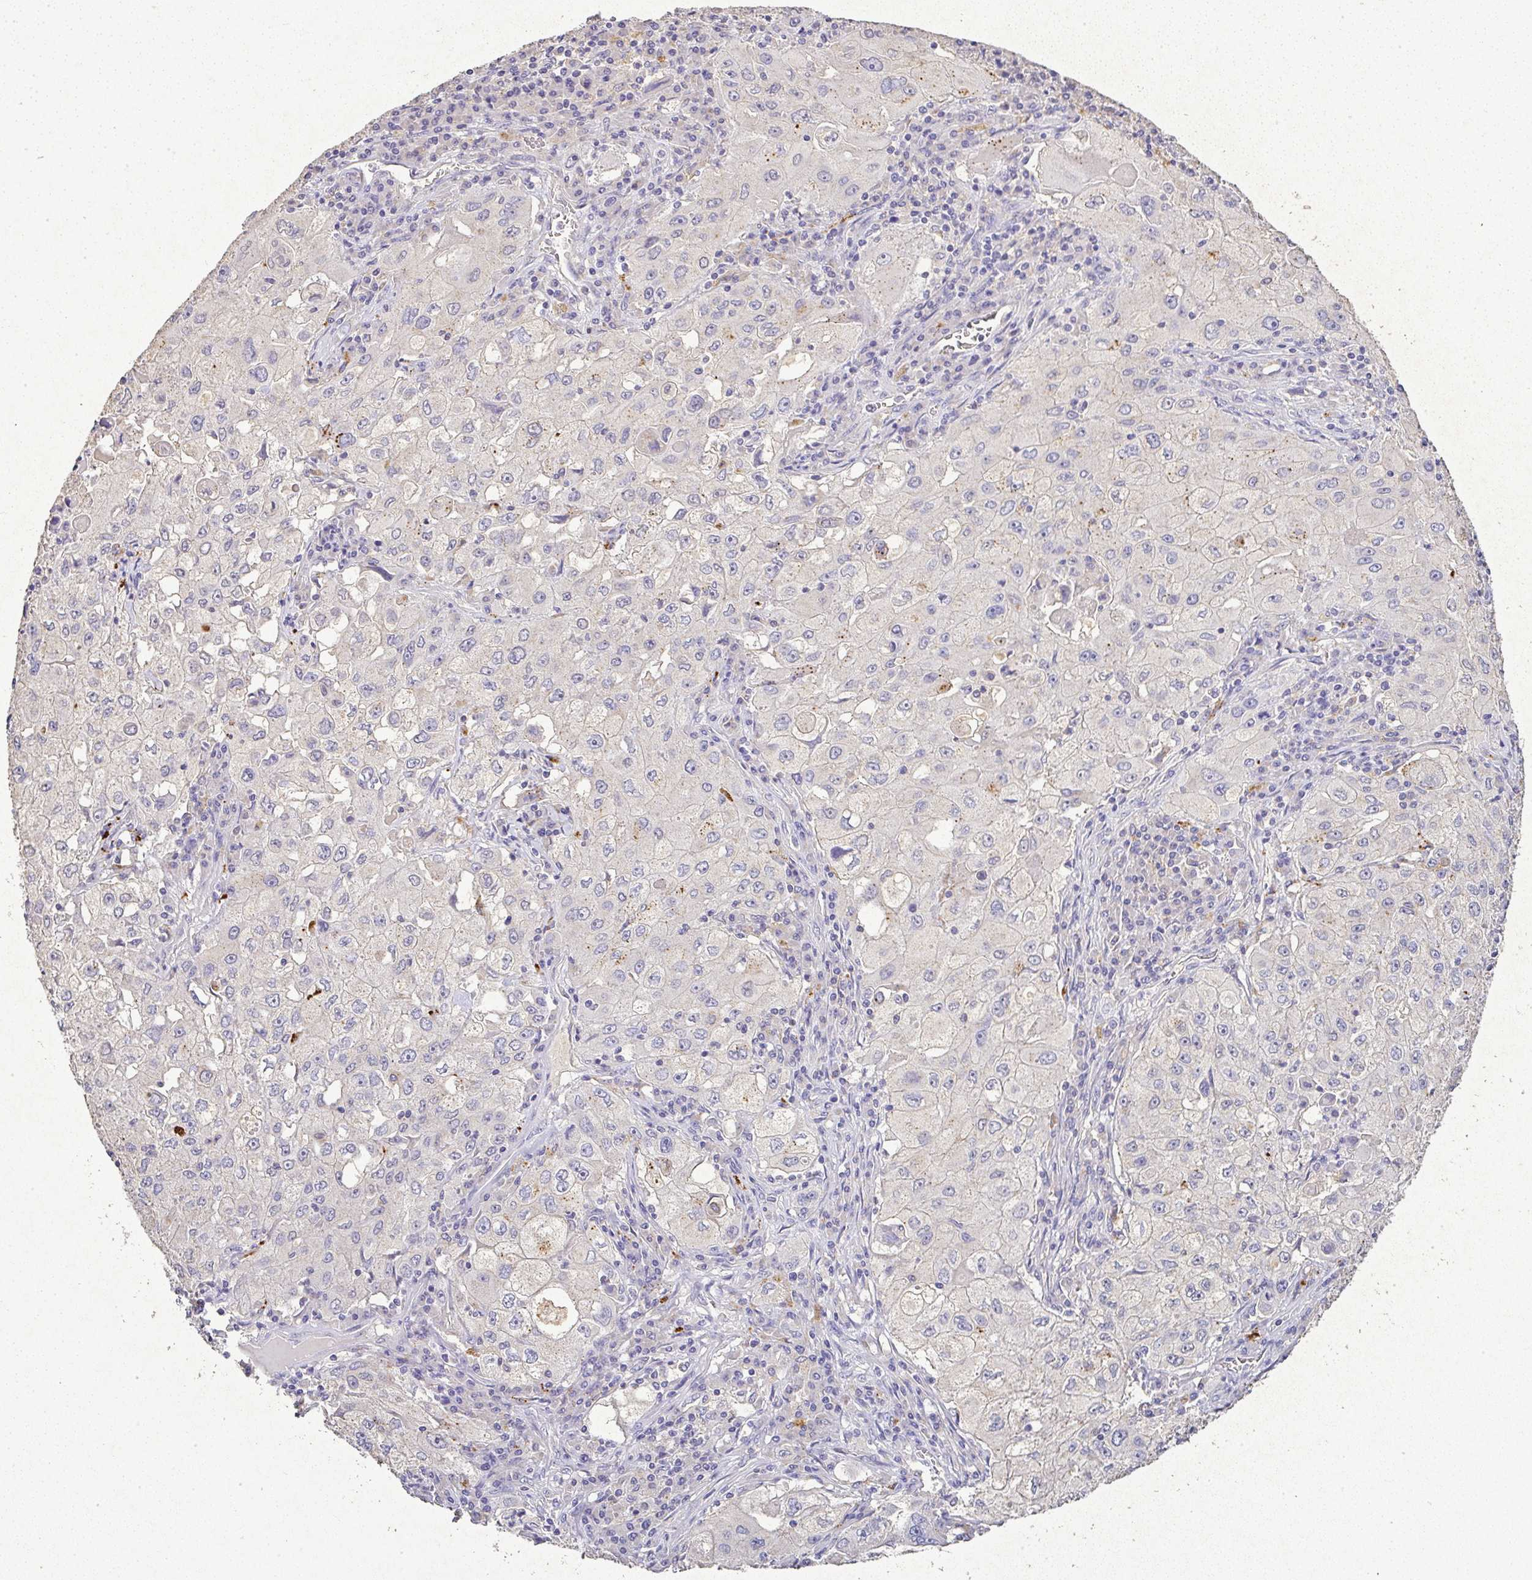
{"staining": {"intensity": "negative", "quantity": "none", "location": "none"}, "tissue": "lung cancer", "cell_type": "Tumor cells", "image_type": "cancer", "snomed": [{"axis": "morphology", "description": "Squamous cell carcinoma, NOS"}, {"axis": "topography", "description": "Lung"}], "caption": "Image shows no significant protein positivity in tumor cells of lung cancer (squamous cell carcinoma).", "gene": "RPS2", "patient": {"sex": "male", "age": 63}}